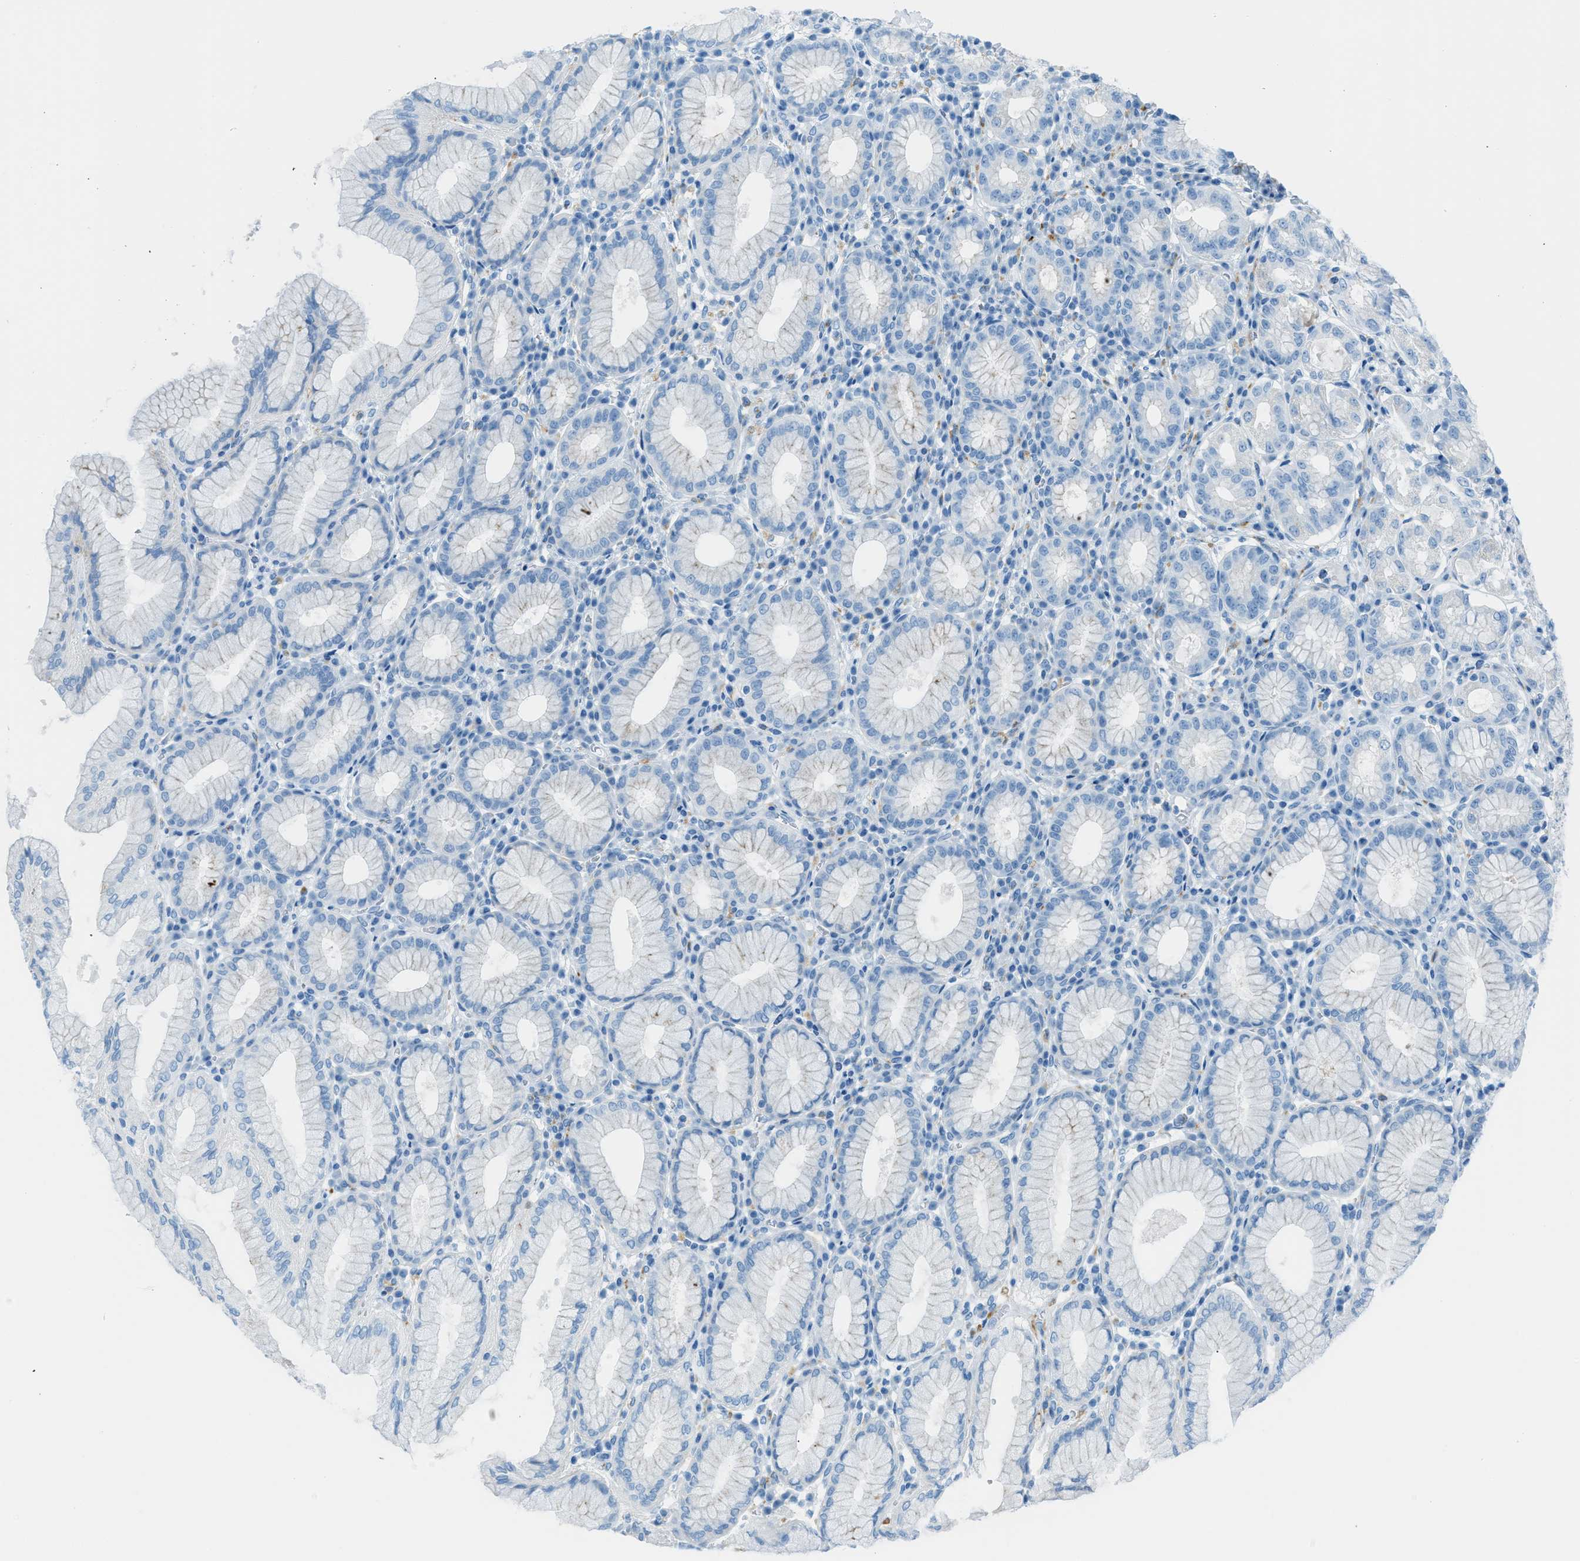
{"staining": {"intensity": "negative", "quantity": "none", "location": "none"}, "tissue": "stomach", "cell_type": "Glandular cells", "image_type": "normal", "snomed": [{"axis": "morphology", "description": "Normal tissue, NOS"}, {"axis": "topography", "description": "Stomach"}, {"axis": "topography", "description": "Stomach, lower"}], "caption": "The IHC micrograph has no significant positivity in glandular cells of stomach. The staining was performed using DAB to visualize the protein expression in brown, while the nuclei were stained in blue with hematoxylin (Magnification: 20x).", "gene": "C21orf62", "patient": {"sex": "female", "age": 56}}